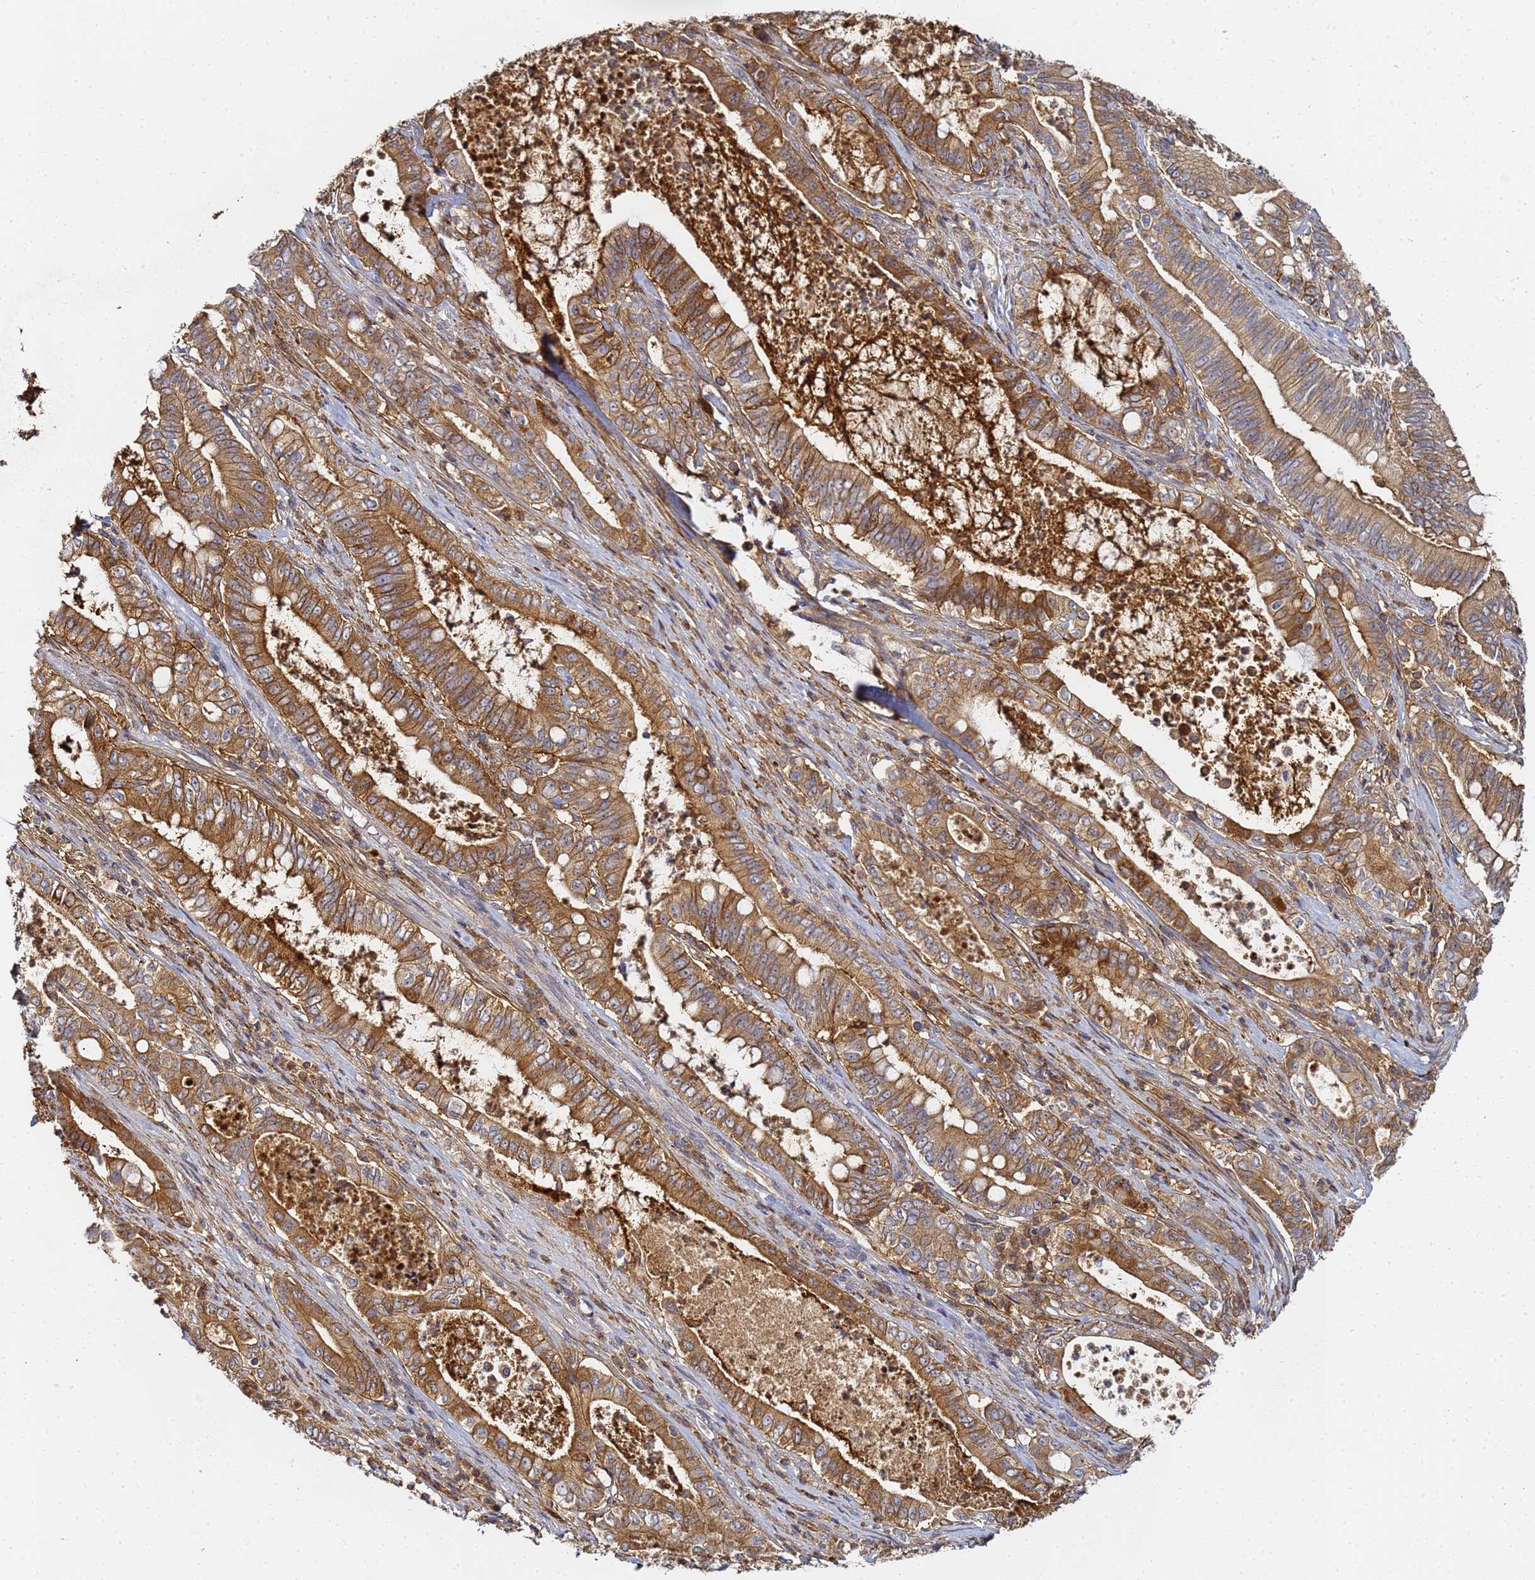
{"staining": {"intensity": "moderate", "quantity": ">75%", "location": "cytoplasmic/membranous"}, "tissue": "pancreatic cancer", "cell_type": "Tumor cells", "image_type": "cancer", "snomed": [{"axis": "morphology", "description": "Adenocarcinoma, NOS"}, {"axis": "topography", "description": "Pancreas"}], "caption": "Immunohistochemistry (IHC) of pancreatic cancer (adenocarcinoma) displays medium levels of moderate cytoplasmic/membranous staining in about >75% of tumor cells. The staining was performed using DAB (3,3'-diaminobenzidine), with brown indicating positive protein expression. Nuclei are stained blue with hematoxylin.", "gene": "LRRC69", "patient": {"sex": "male", "age": 71}}